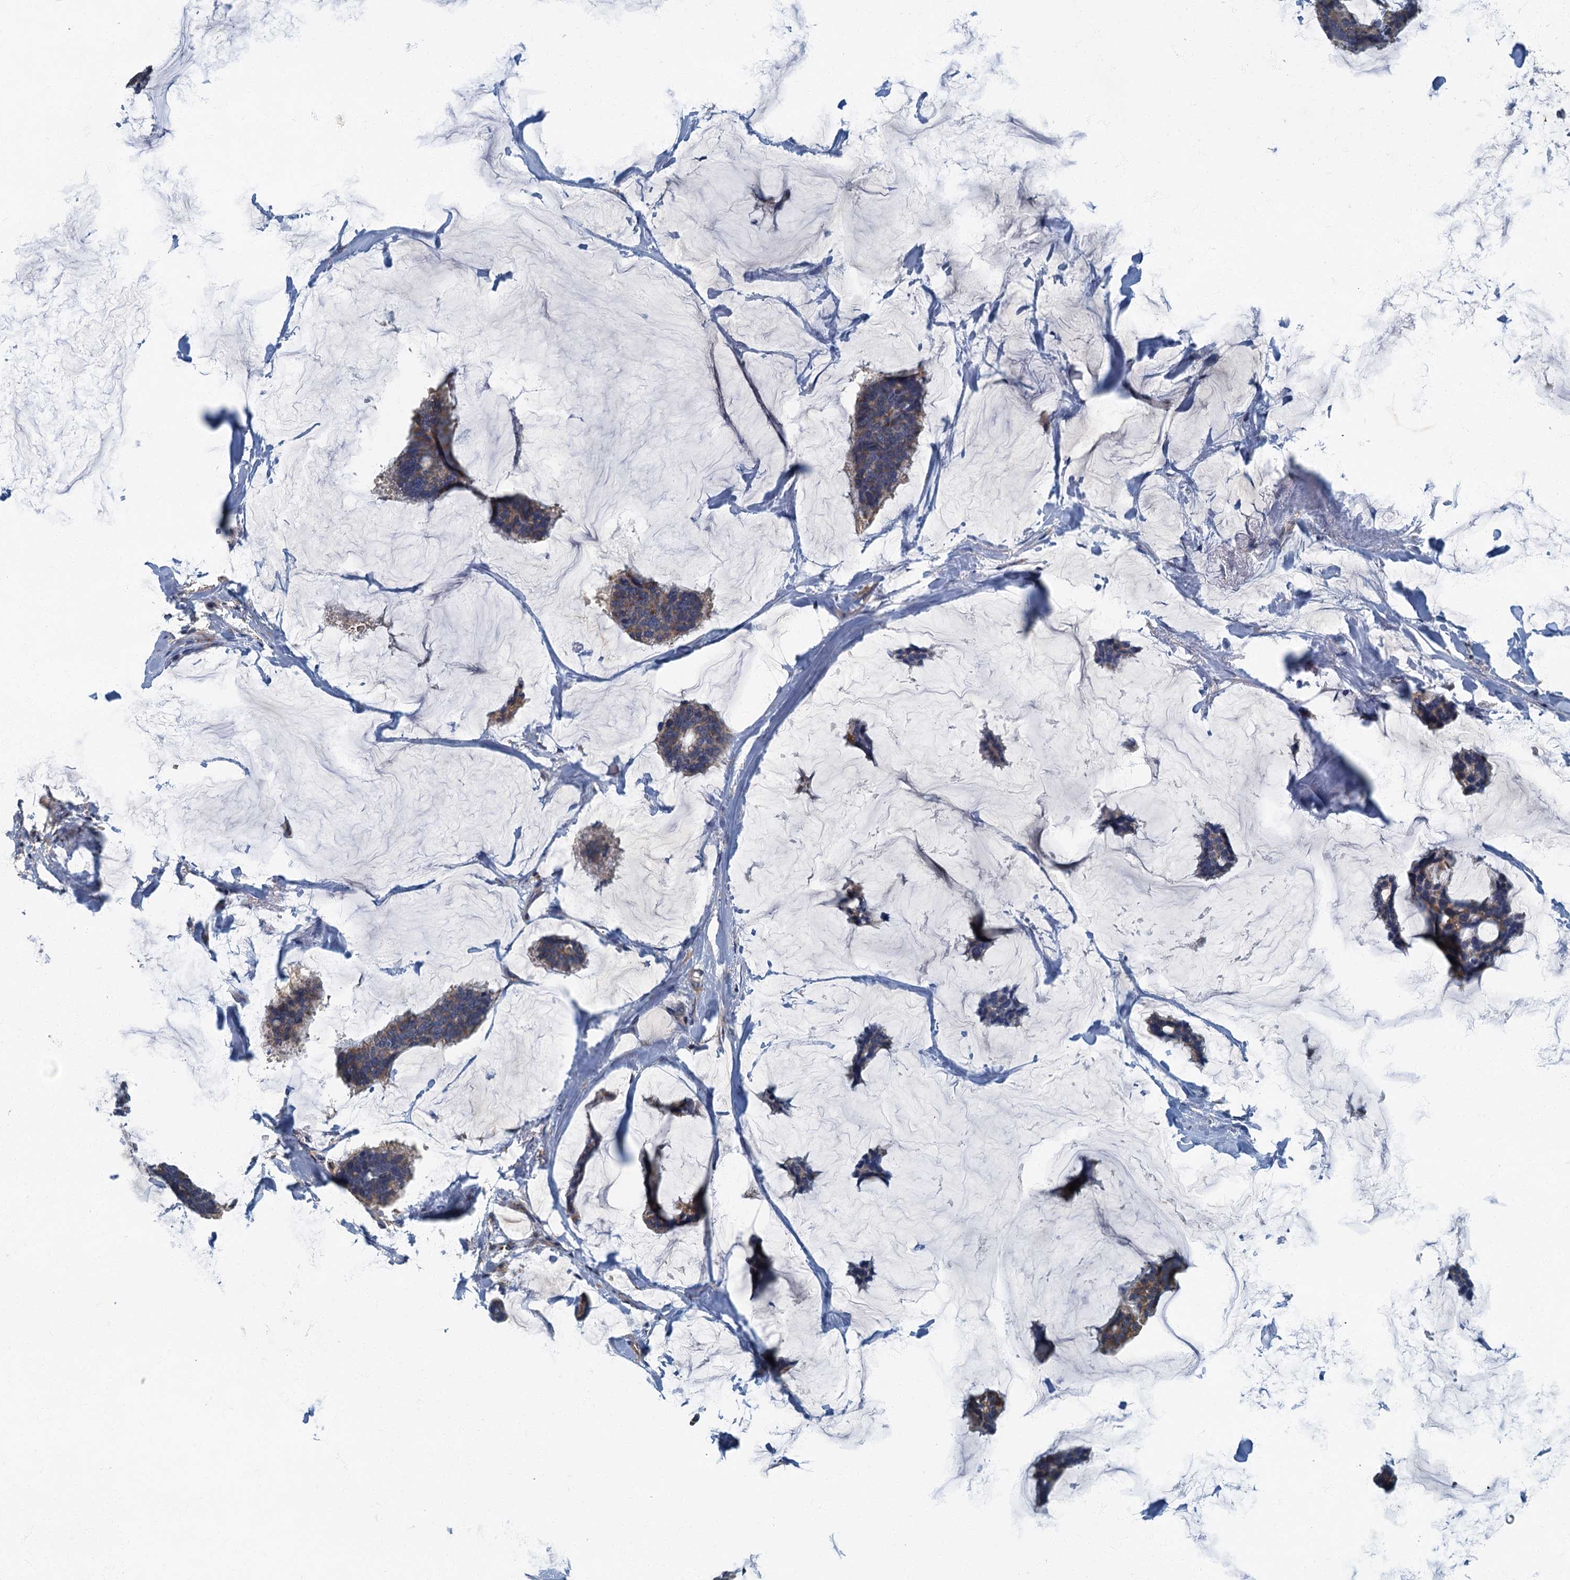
{"staining": {"intensity": "weak", "quantity": "25%-75%", "location": "cytoplasmic/membranous"}, "tissue": "breast cancer", "cell_type": "Tumor cells", "image_type": "cancer", "snomed": [{"axis": "morphology", "description": "Duct carcinoma"}, {"axis": "topography", "description": "Breast"}], "caption": "Immunohistochemical staining of breast cancer (infiltrating ductal carcinoma) reveals low levels of weak cytoplasmic/membranous expression in about 25%-75% of tumor cells.", "gene": "DDX49", "patient": {"sex": "female", "age": 93}}